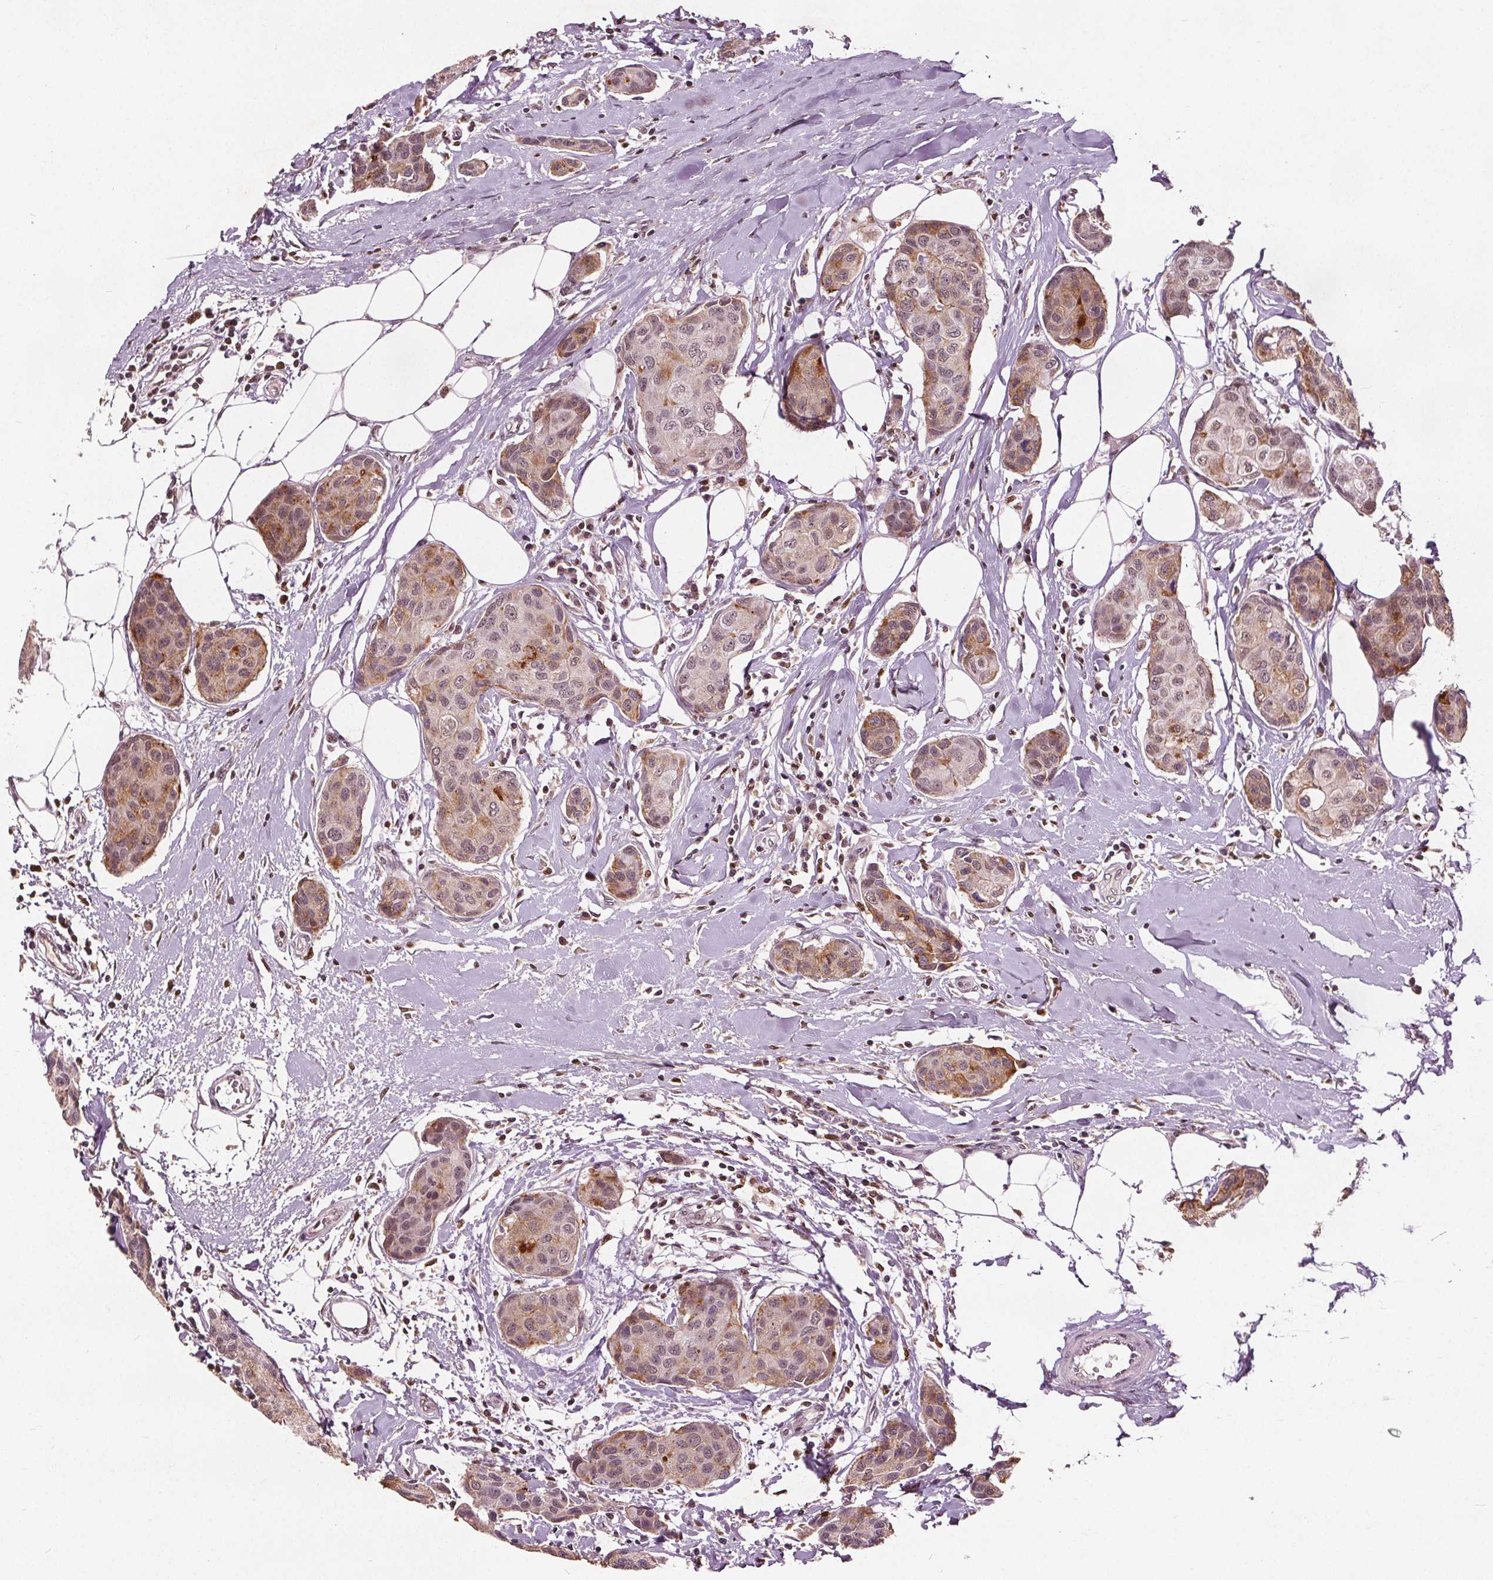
{"staining": {"intensity": "moderate", "quantity": "<25%", "location": "cytoplasmic/membranous"}, "tissue": "breast cancer", "cell_type": "Tumor cells", "image_type": "cancer", "snomed": [{"axis": "morphology", "description": "Duct carcinoma"}, {"axis": "topography", "description": "Breast"}], "caption": "Moderate cytoplasmic/membranous protein staining is appreciated in about <25% of tumor cells in breast cancer (infiltrating ductal carcinoma).", "gene": "DDX11", "patient": {"sex": "female", "age": 80}}